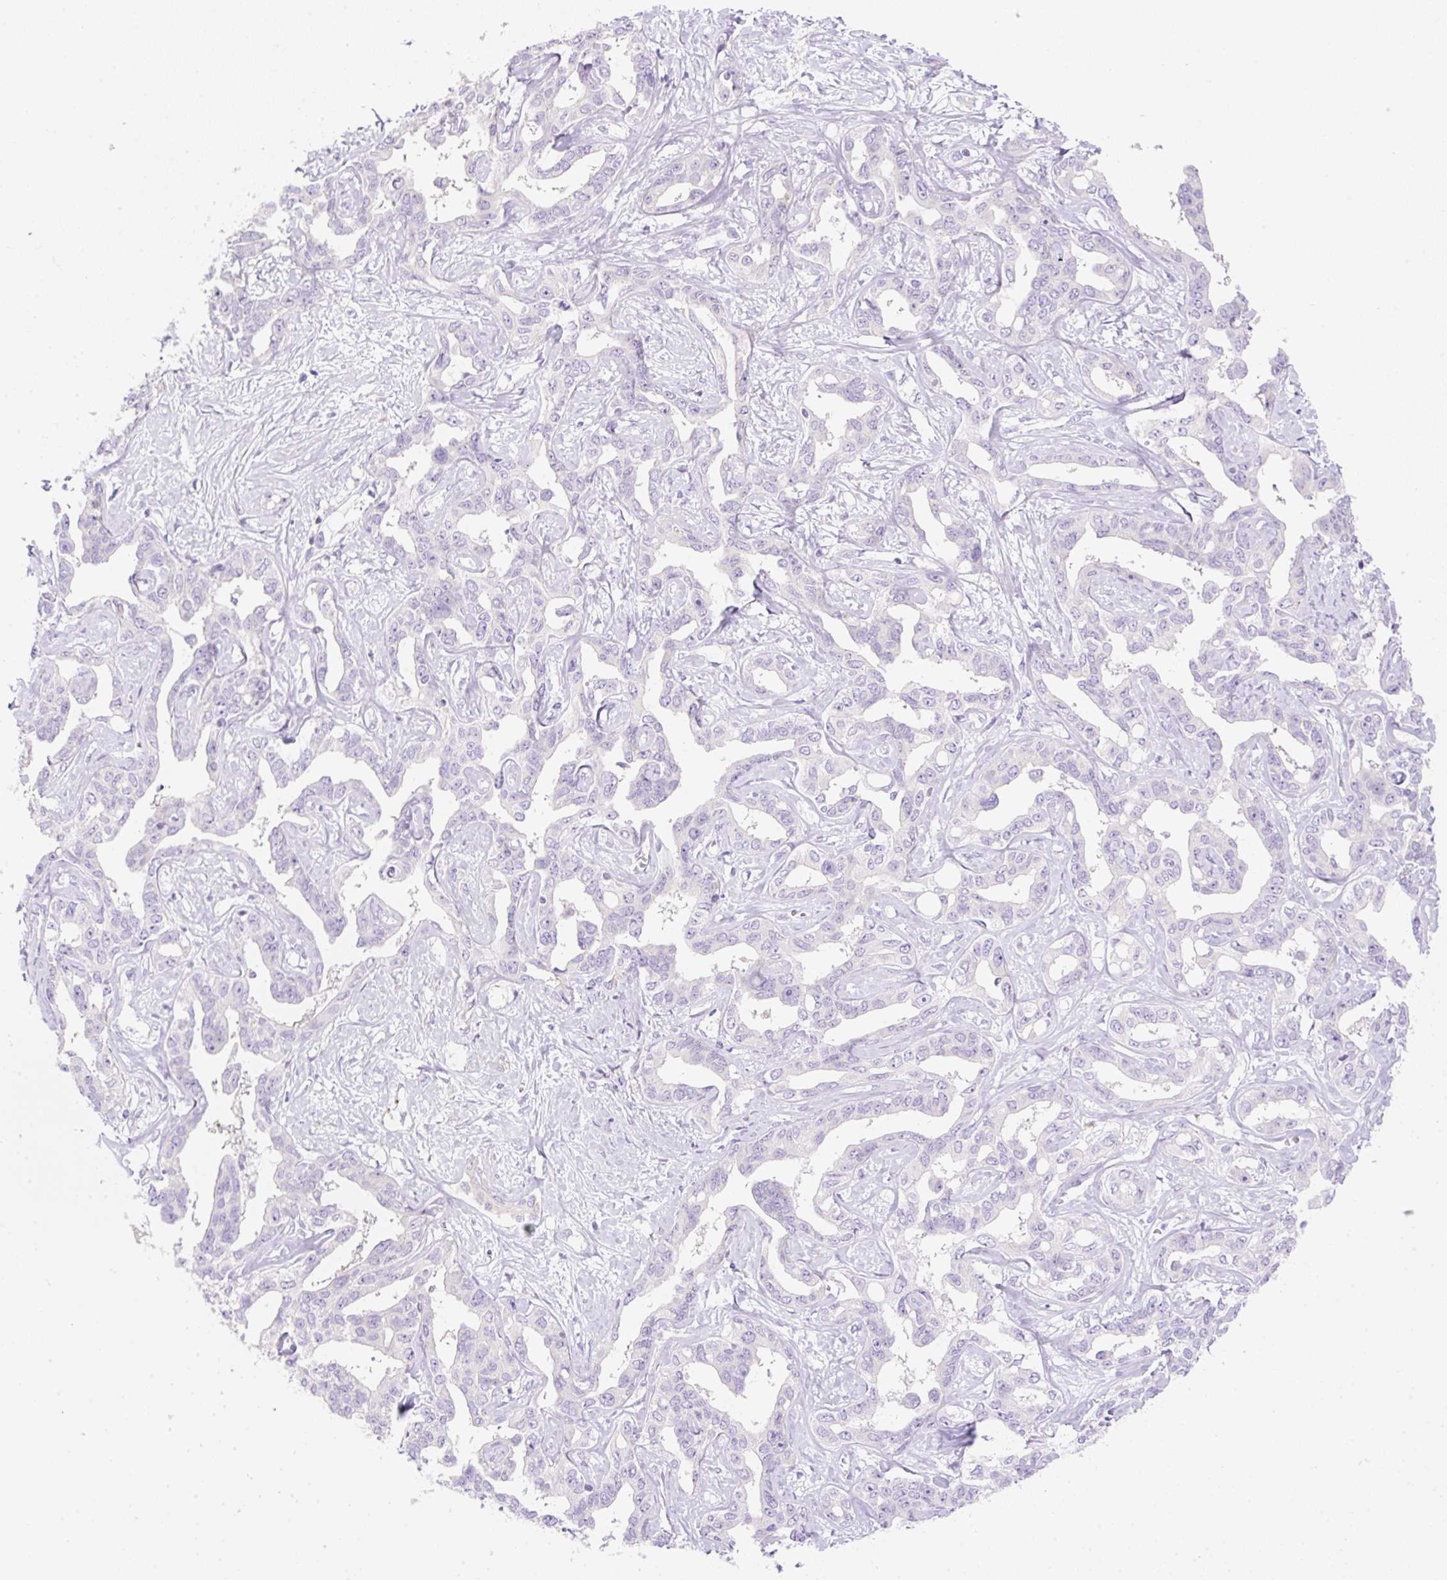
{"staining": {"intensity": "negative", "quantity": "none", "location": "none"}, "tissue": "liver cancer", "cell_type": "Tumor cells", "image_type": "cancer", "snomed": [{"axis": "morphology", "description": "Cholangiocarcinoma"}, {"axis": "topography", "description": "Liver"}], "caption": "DAB immunohistochemical staining of liver cholangiocarcinoma displays no significant positivity in tumor cells.", "gene": "DENND5A", "patient": {"sex": "male", "age": 59}}